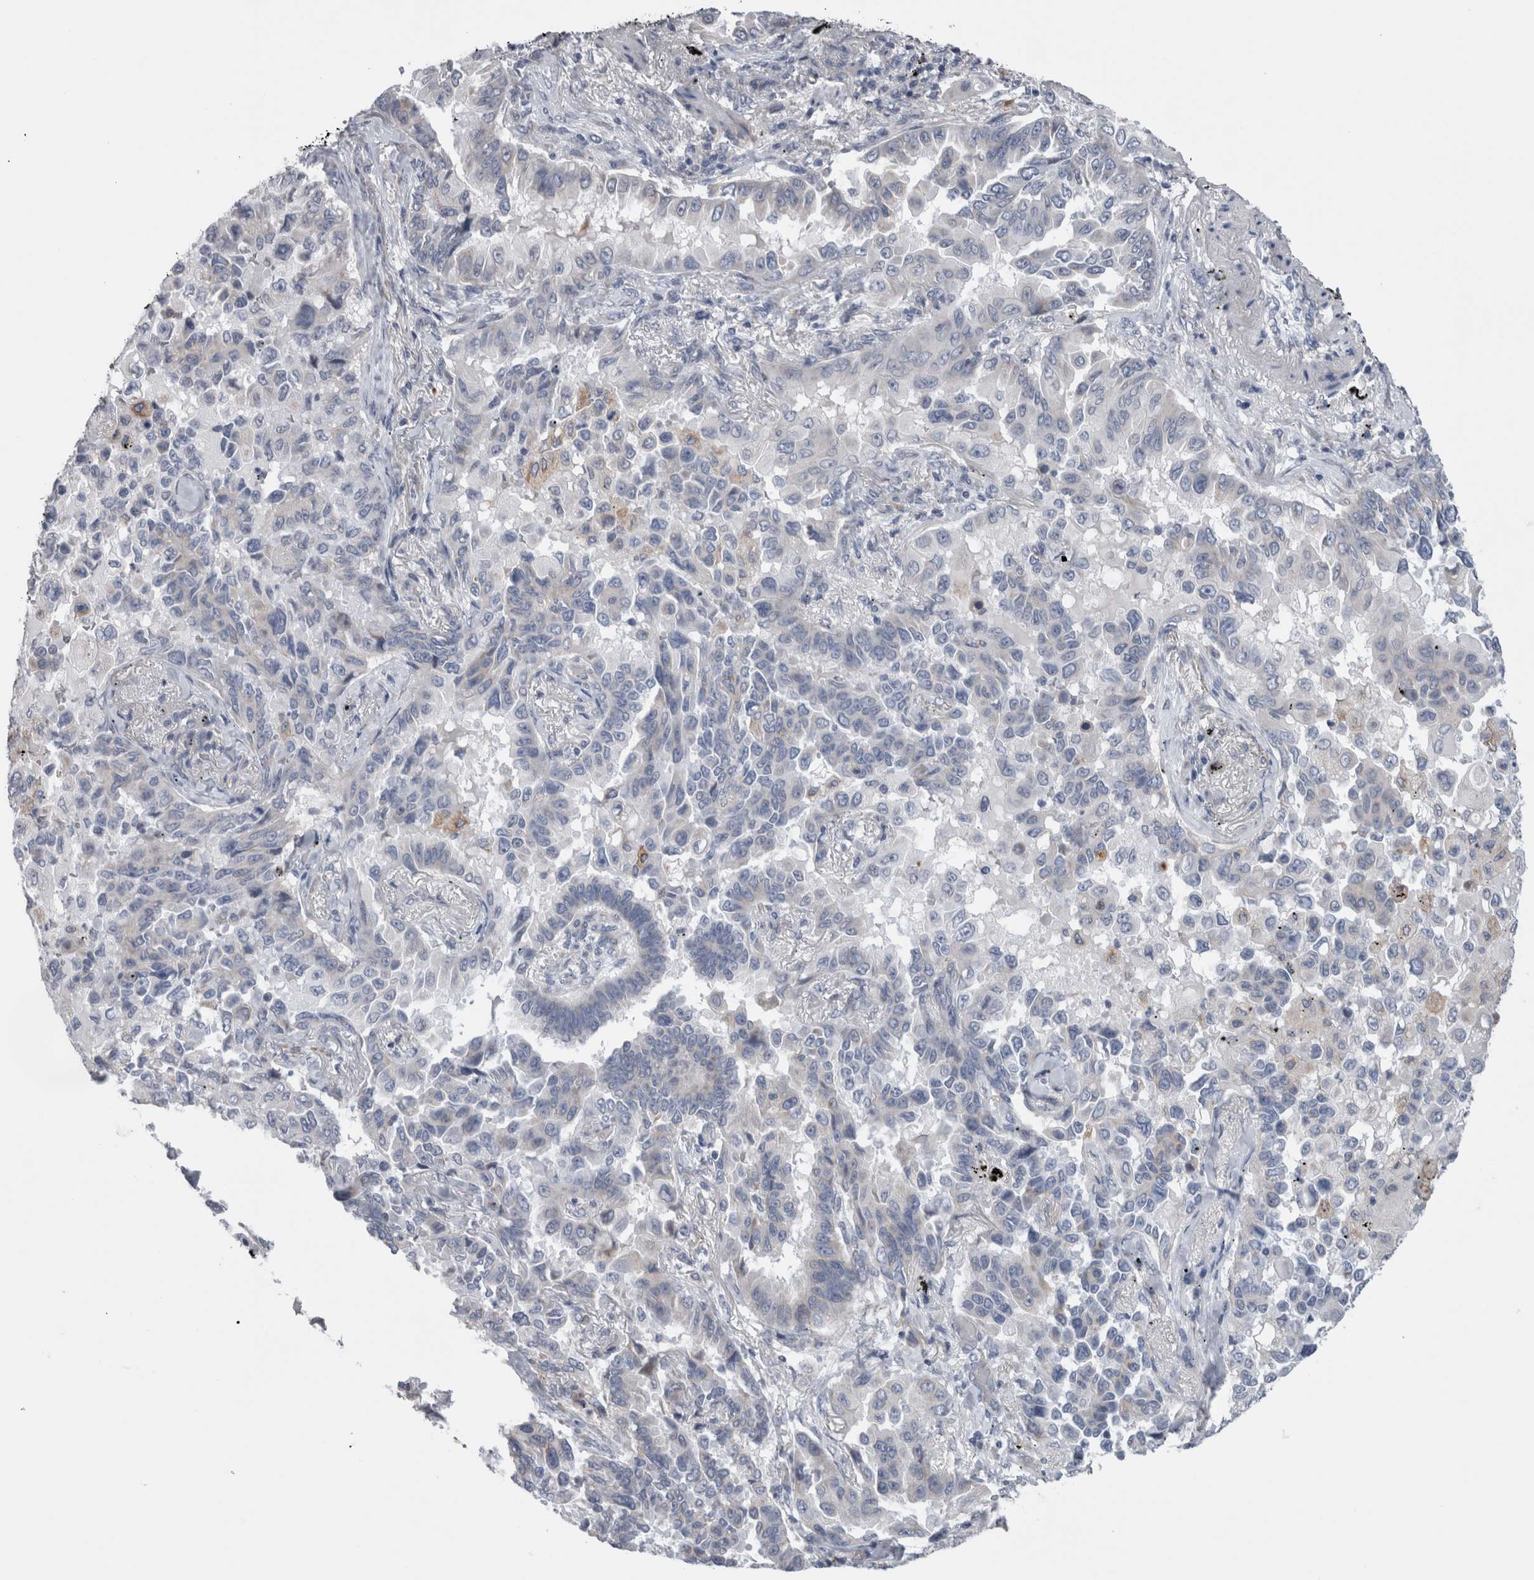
{"staining": {"intensity": "negative", "quantity": "none", "location": "none"}, "tissue": "lung cancer", "cell_type": "Tumor cells", "image_type": "cancer", "snomed": [{"axis": "morphology", "description": "Adenocarcinoma, NOS"}, {"axis": "topography", "description": "Lung"}], "caption": "DAB immunohistochemical staining of human lung cancer (adenocarcinoma) exhibits no significant staining in tumor cells.", "gene": "GDAP1", "patient": {"sex": "female", "age": 67}}